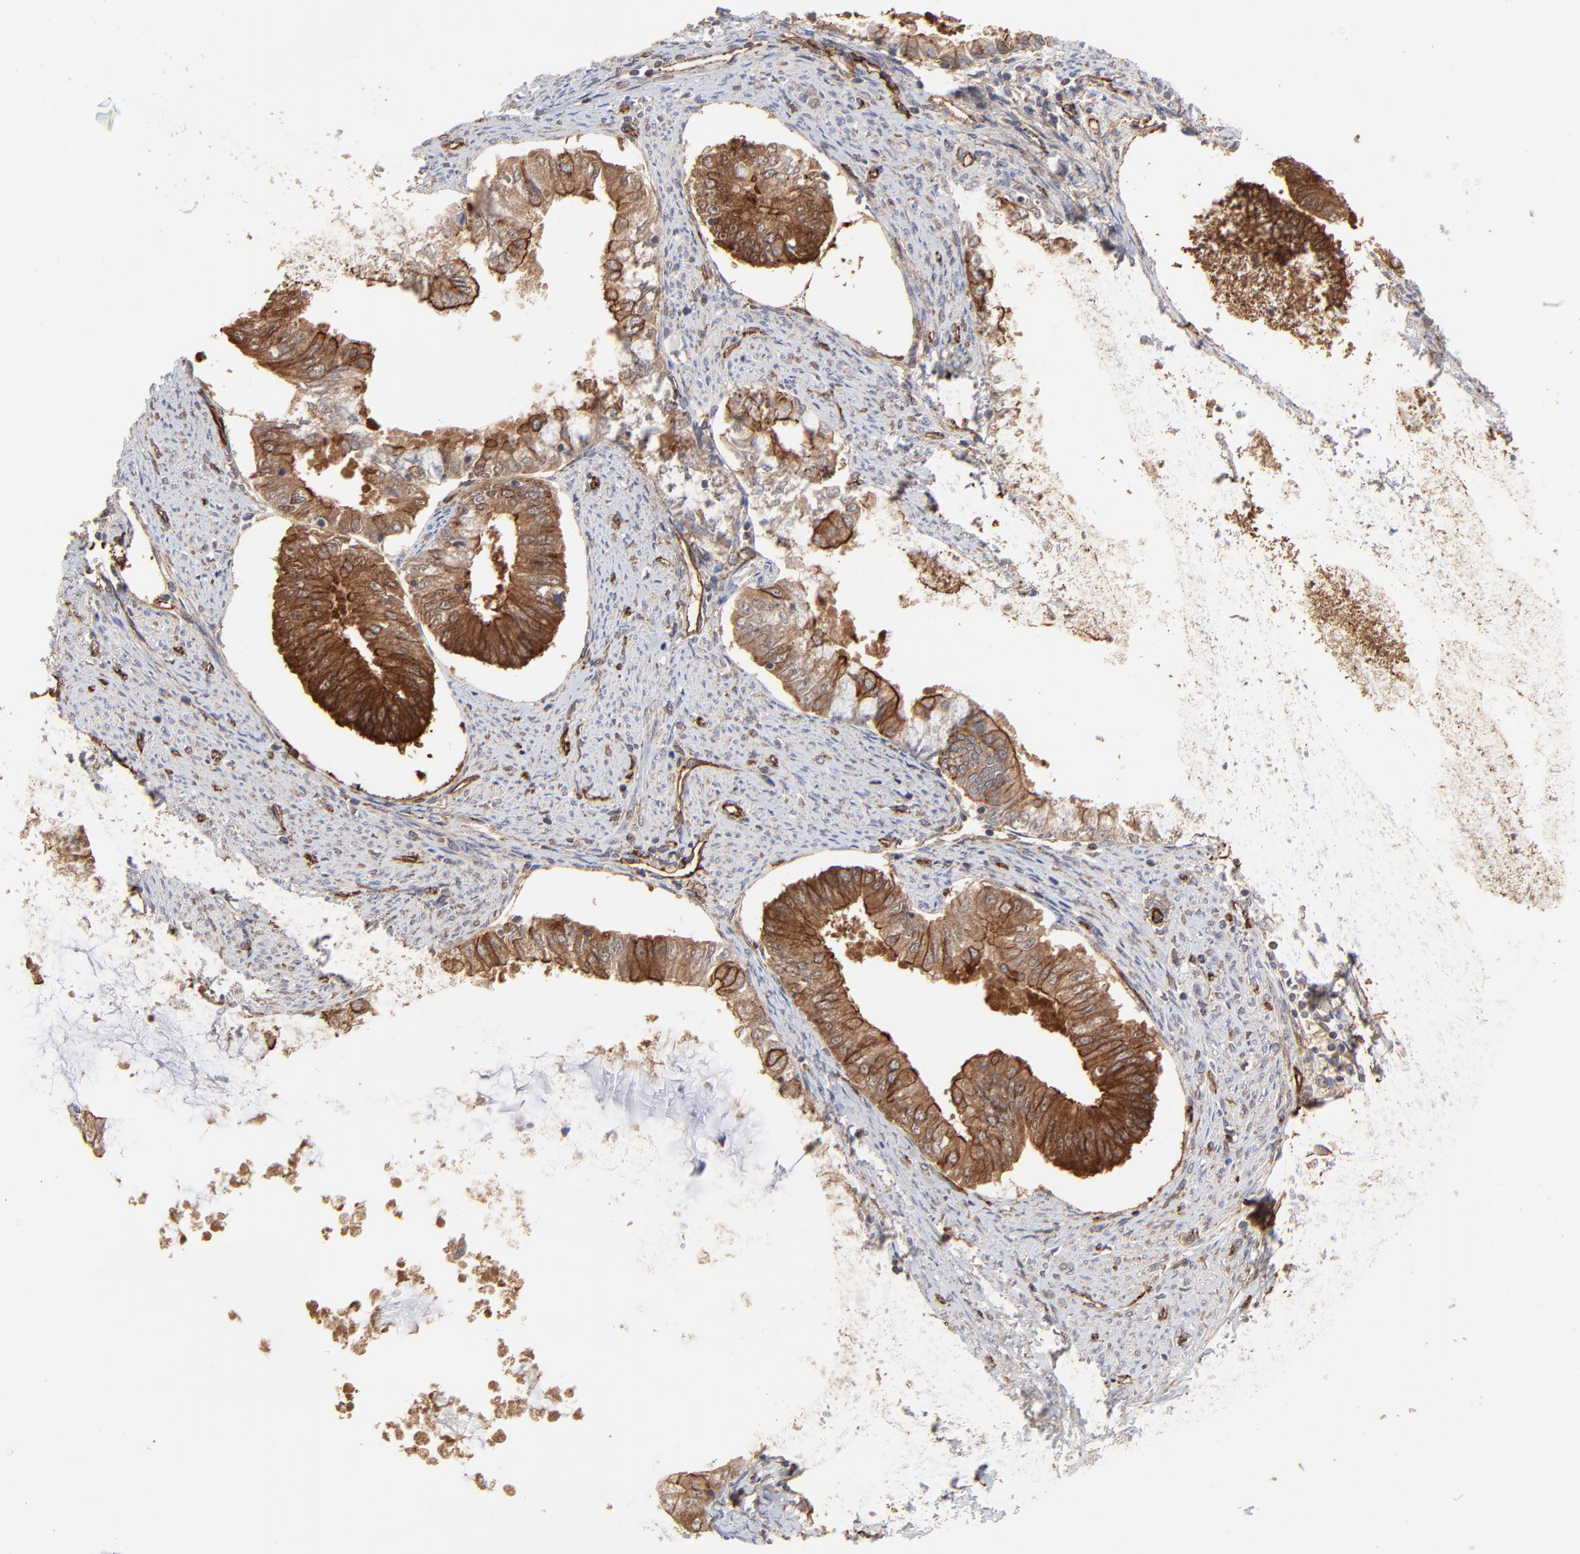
{"staining": {"intensity": "moderate", "quantity": ">75%", "location": "cytoplasmic/membranous"}, "tissue": "endometrial cancer", "cell_type": "Tumor cells", "image_type": "cancer", "snomed": [{"axis": "morphology", "description": "Adenocarcinoma, NOS"}, {"axis": "topography", "description": "Endometrium"}], "caption": "An image of endometrial adenocarcinoma stained for a protein demonstrates moderate cytoplasmic/membranous brown staining in tumor cells. Nuclei are stained in blue.", "gene": "ARMT1", "patient": {"sex": "female", "age": 76}}